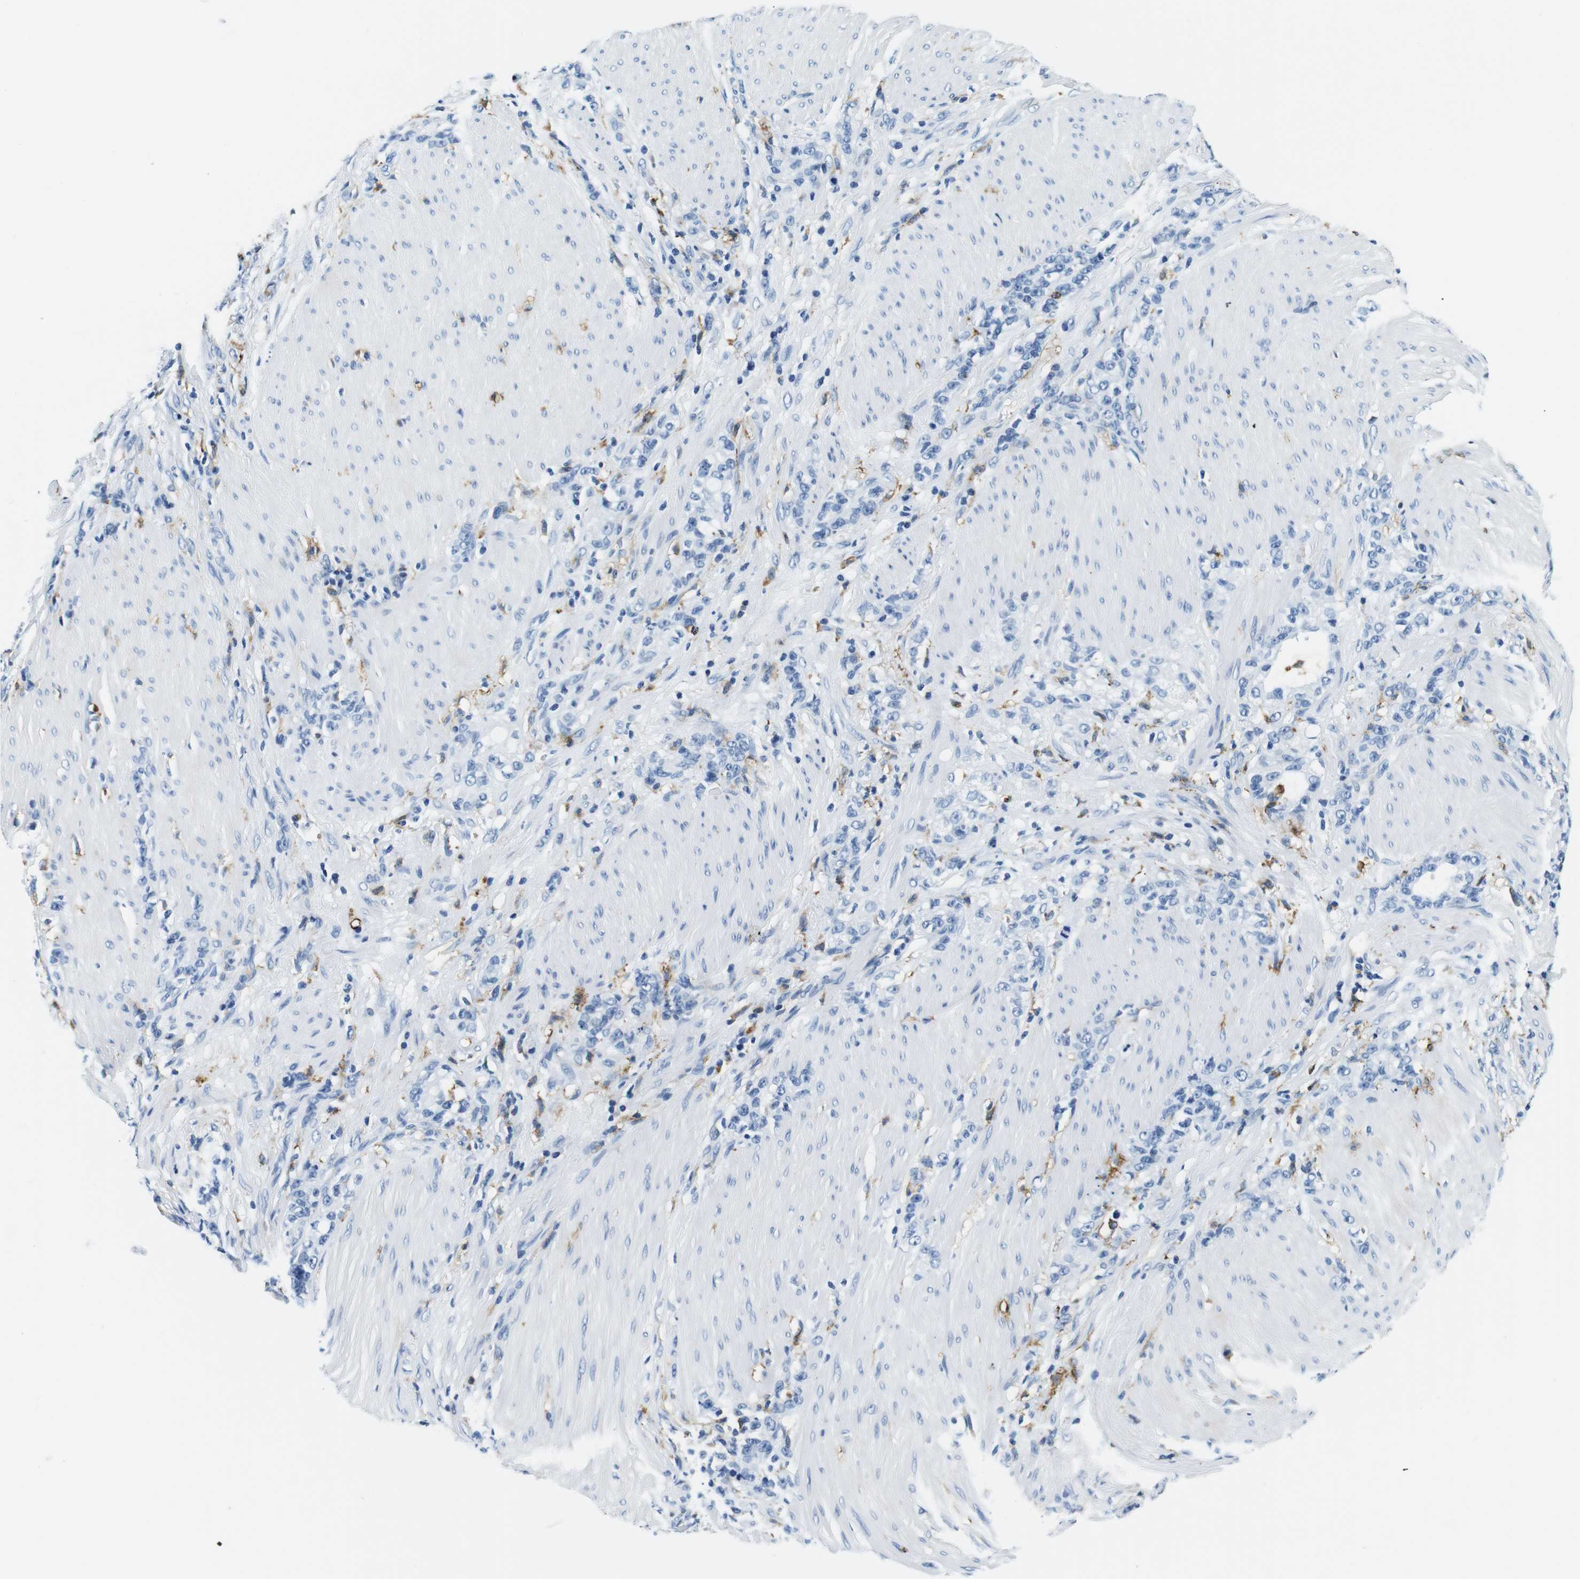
{"staining": {"intensity": "negative", "quantity": "none", "location": "none"}, "tissue": "stomach cancer", "cell_type": "Tumor cells", "image_type": "cancer", "snomed": [{"axis": "morphology", "description": "Adenocarcinoma, NOS"}, {"axis": "topography", "description": "Stomach, lower"}], "caption": "Tumor cells show no significant expression in adenocarcinoma (stomach).", "gene": "HLA-DRB1", "patient": {"sex": "male", "age": 88}}